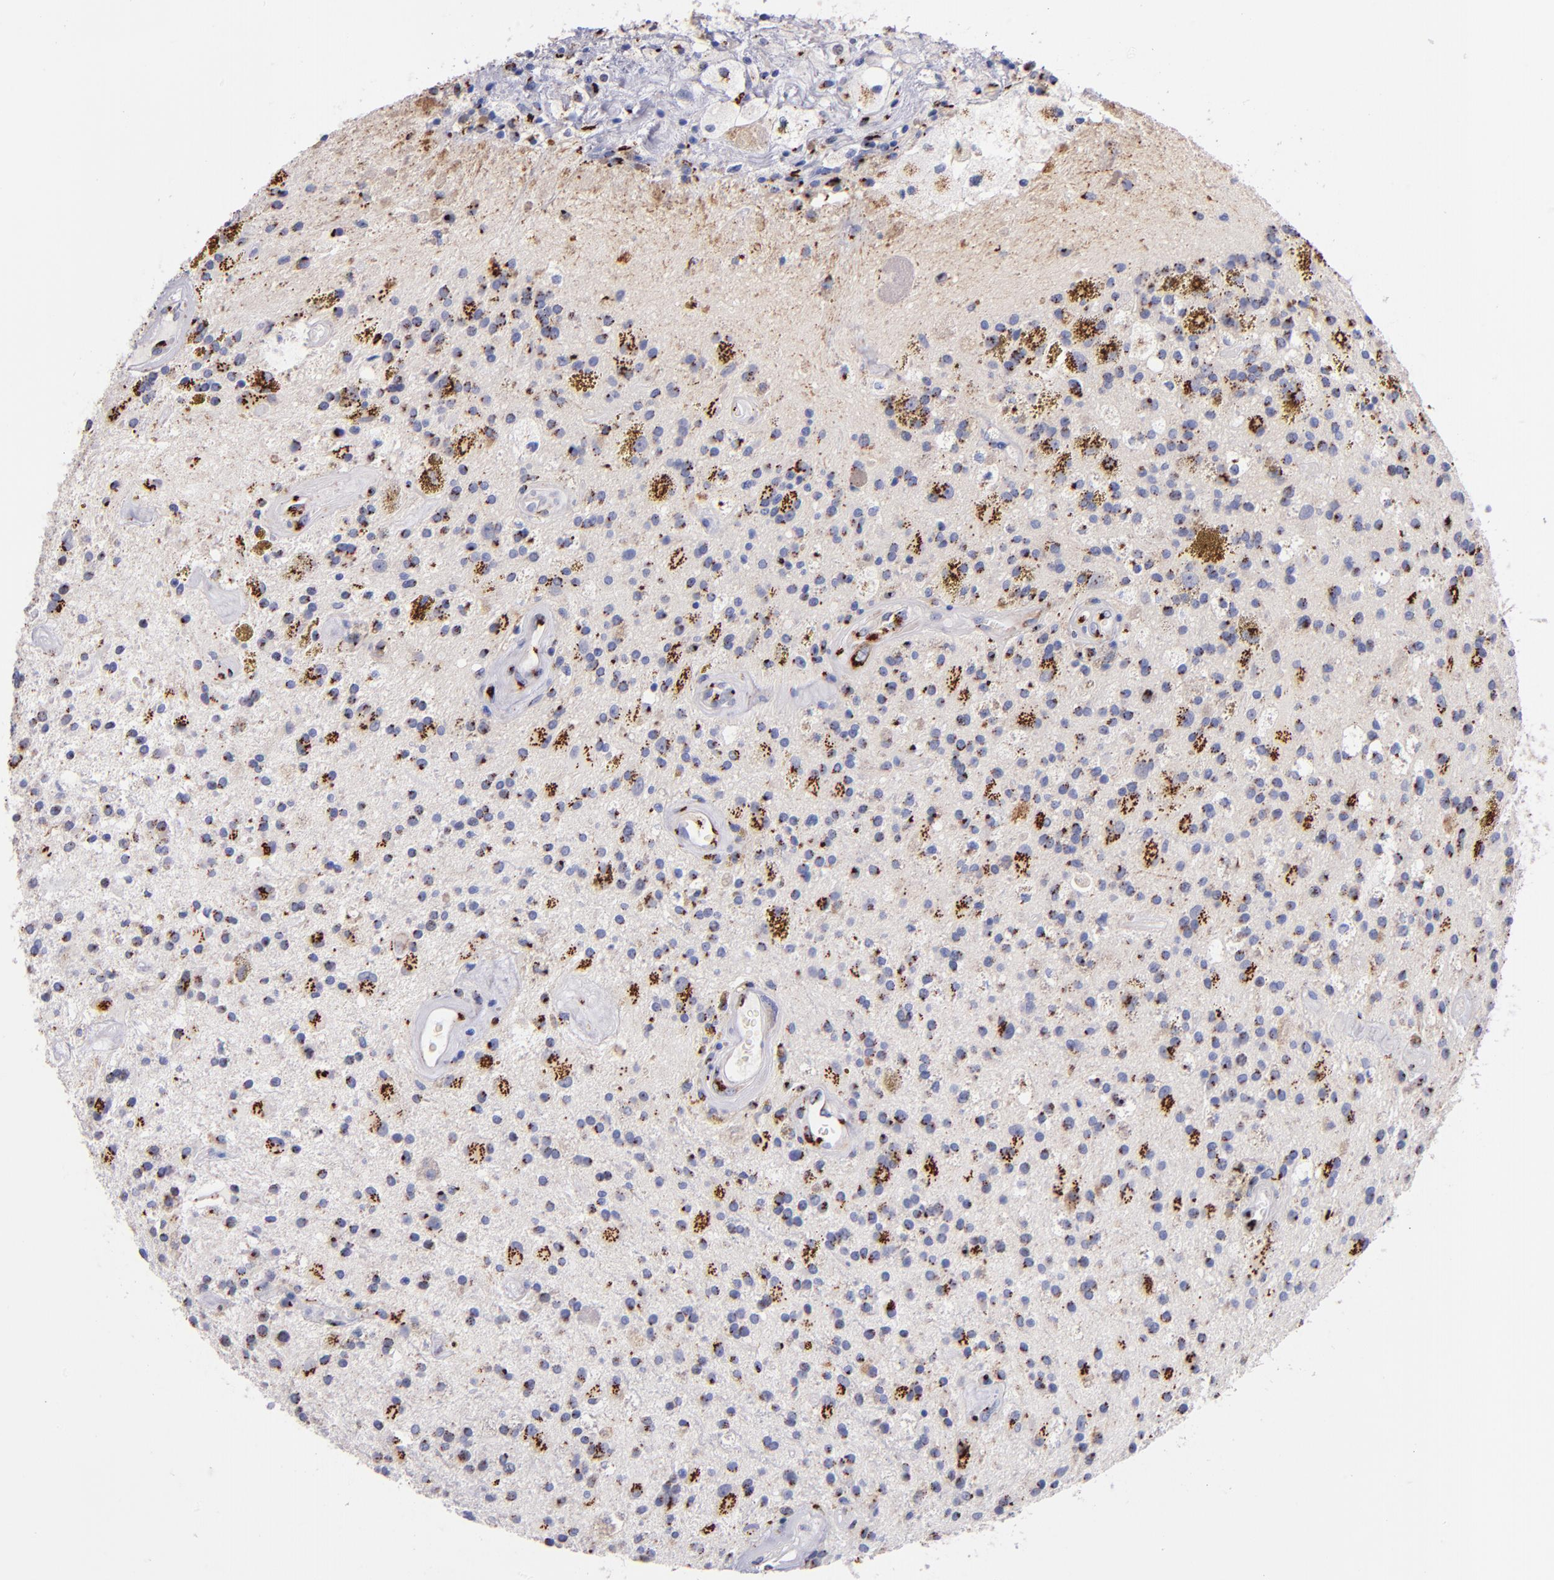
{"staining": {"intensity": "moderate", "quantity": "<25%", "location": "cytoplasmic/membranous"}, "tissue": "glioma", "cell_type": "Tumor cells", "image_type": "cancer", "snomed": [{"axis": "morphology", "description": "Glioma, malignant, Low grade"}, {"axis": "topography", "description": "Brain"}], "caption": "Glioma stained with a brown dye reveals moderate cytoplasmic/membranous positive expression in approximately <25% of tumor cells.", "gene": "GOLIM4", "patient": {"sex": "male", "age": 58}}